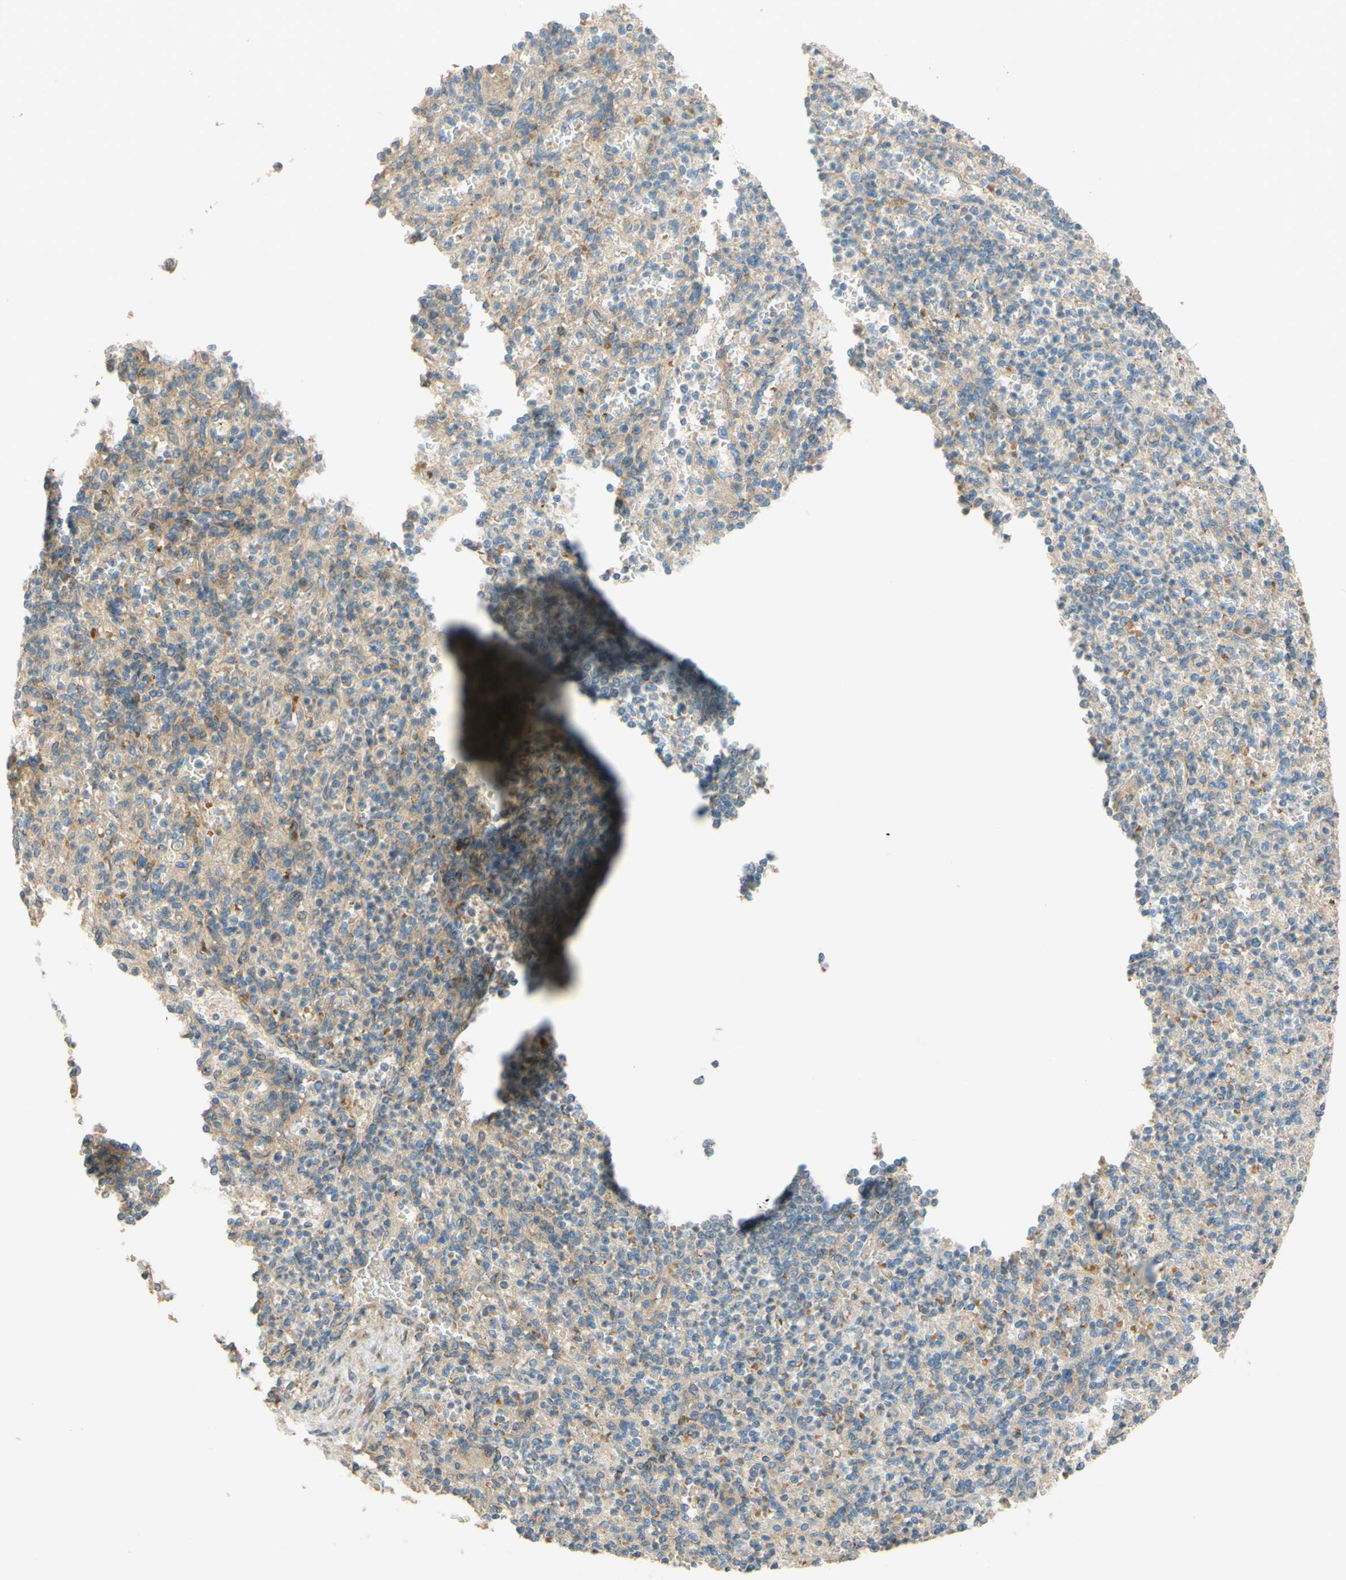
{"staining": {"intensity": "weak", "quantity": "25%-75%", "location": "cytoplasmic/membranous"}, "tissue": "spleen", "cell_type": "Cells in red pulp", "image_type": "normal", "snomed": [{"axis": "morphology", "description": "Normal tissue, NOS"}, {"axis": "topography", "description": "Spleen"}], "caption": "Immunohistochemistry (IHC) image of benign spleen stained for a protein (brown), which reveals low levels of weak cytoplasmic/membranous positivity in approximately 25%-75% of cells in red pulp.", "gene": "ADAM17", "patient": {"sex": "female", "age": 74}}